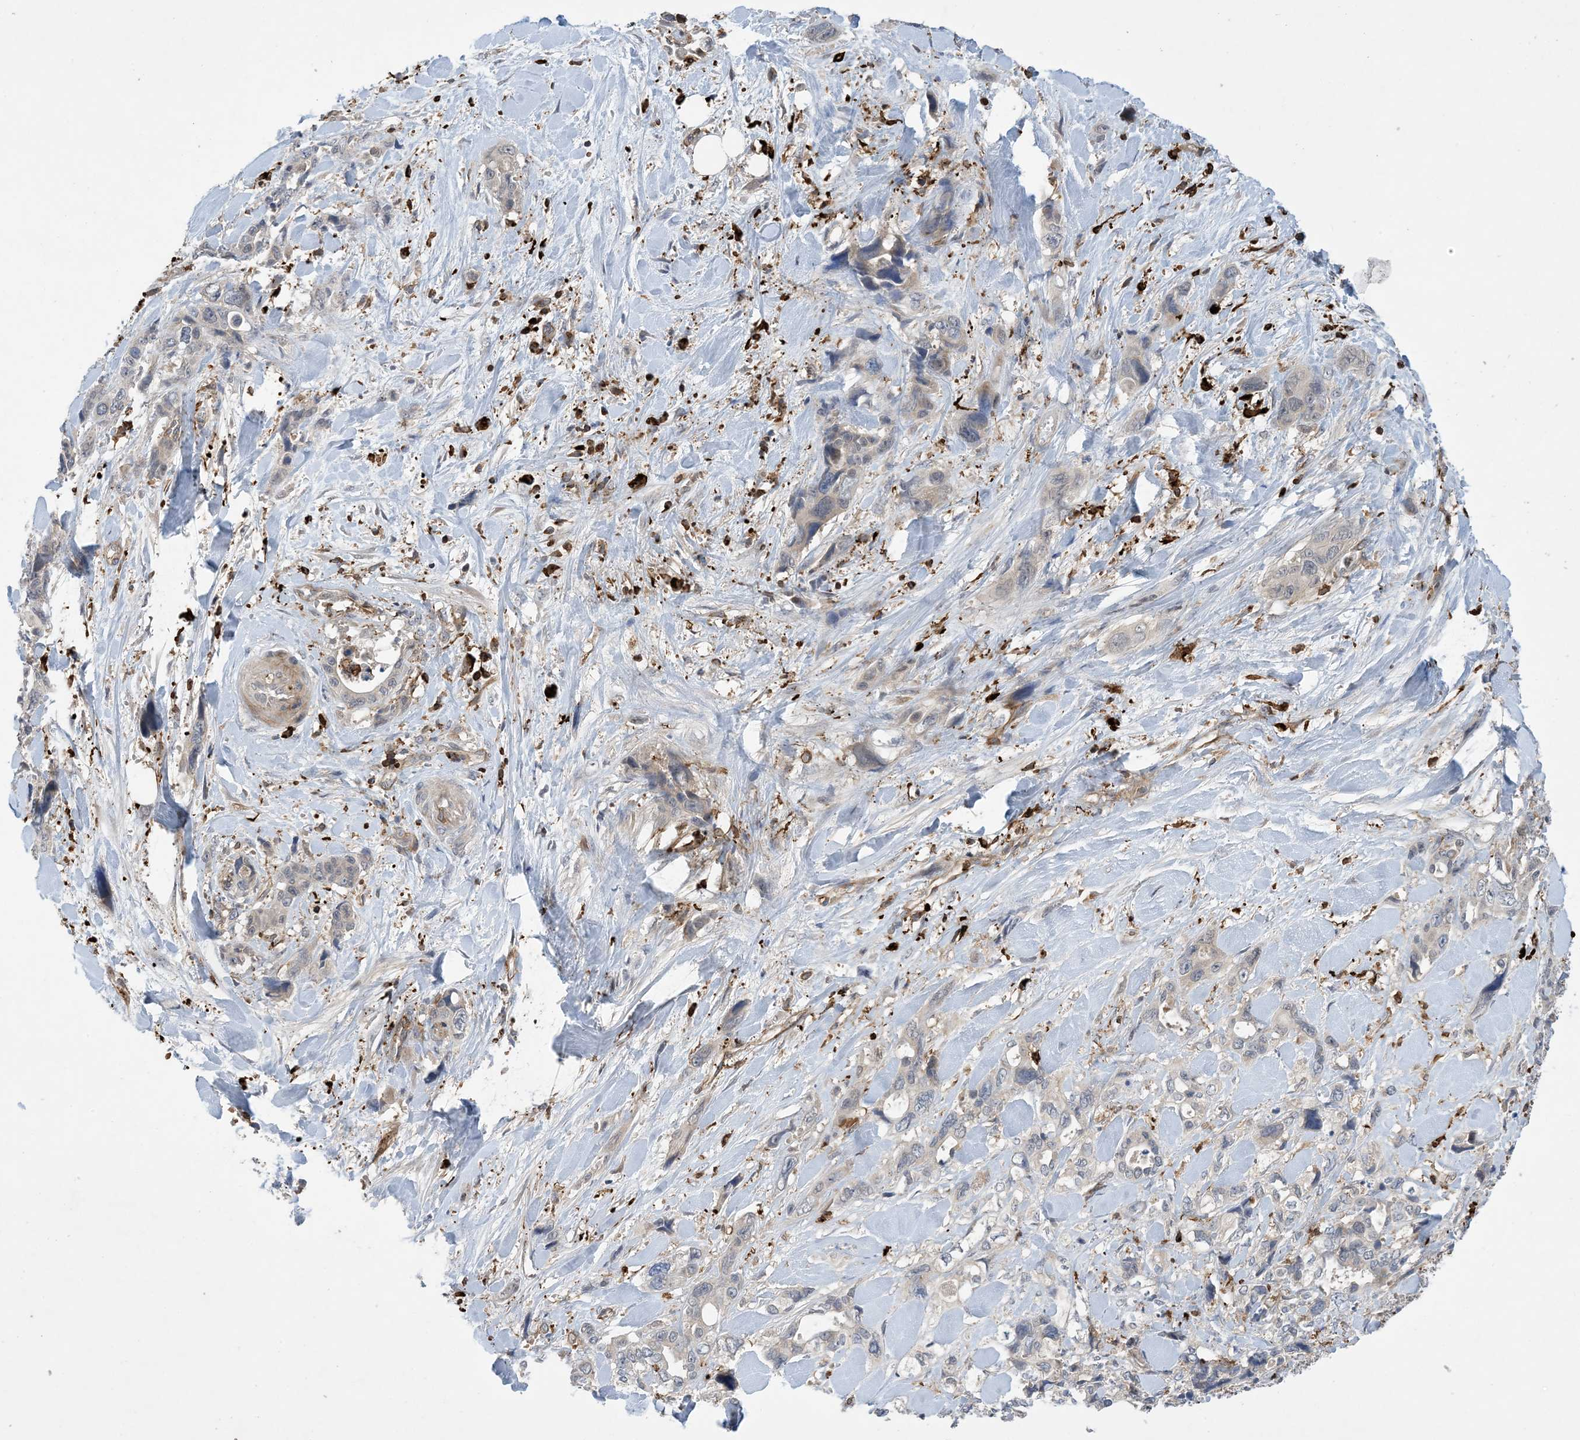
{"staining": {"intensity": "negative", "quantity": "none", "location": "none"}, "tissue": "pancreatic cancer", "cell_type": "Tumor cells", "image_type": "cancer", "snomed": [{"axis": "morphology", "description": "Adenocarcinoma, NOS"}, {"axis": "topography", "description": "Pancreas"}], "caption": "This photomicrograph is of adenocarcinoma (pancreatic) stained with immunohistochemistry (IHC) to label a protein in brown with the nuclei are counter-stained blue. There is no staining in tumor cells. The staining is performed using DAB brown chromogen with nuclei counter-stained in using hematoxylin.", "gene": "AK9", "patient": {"sex": "male", "age": 46}}